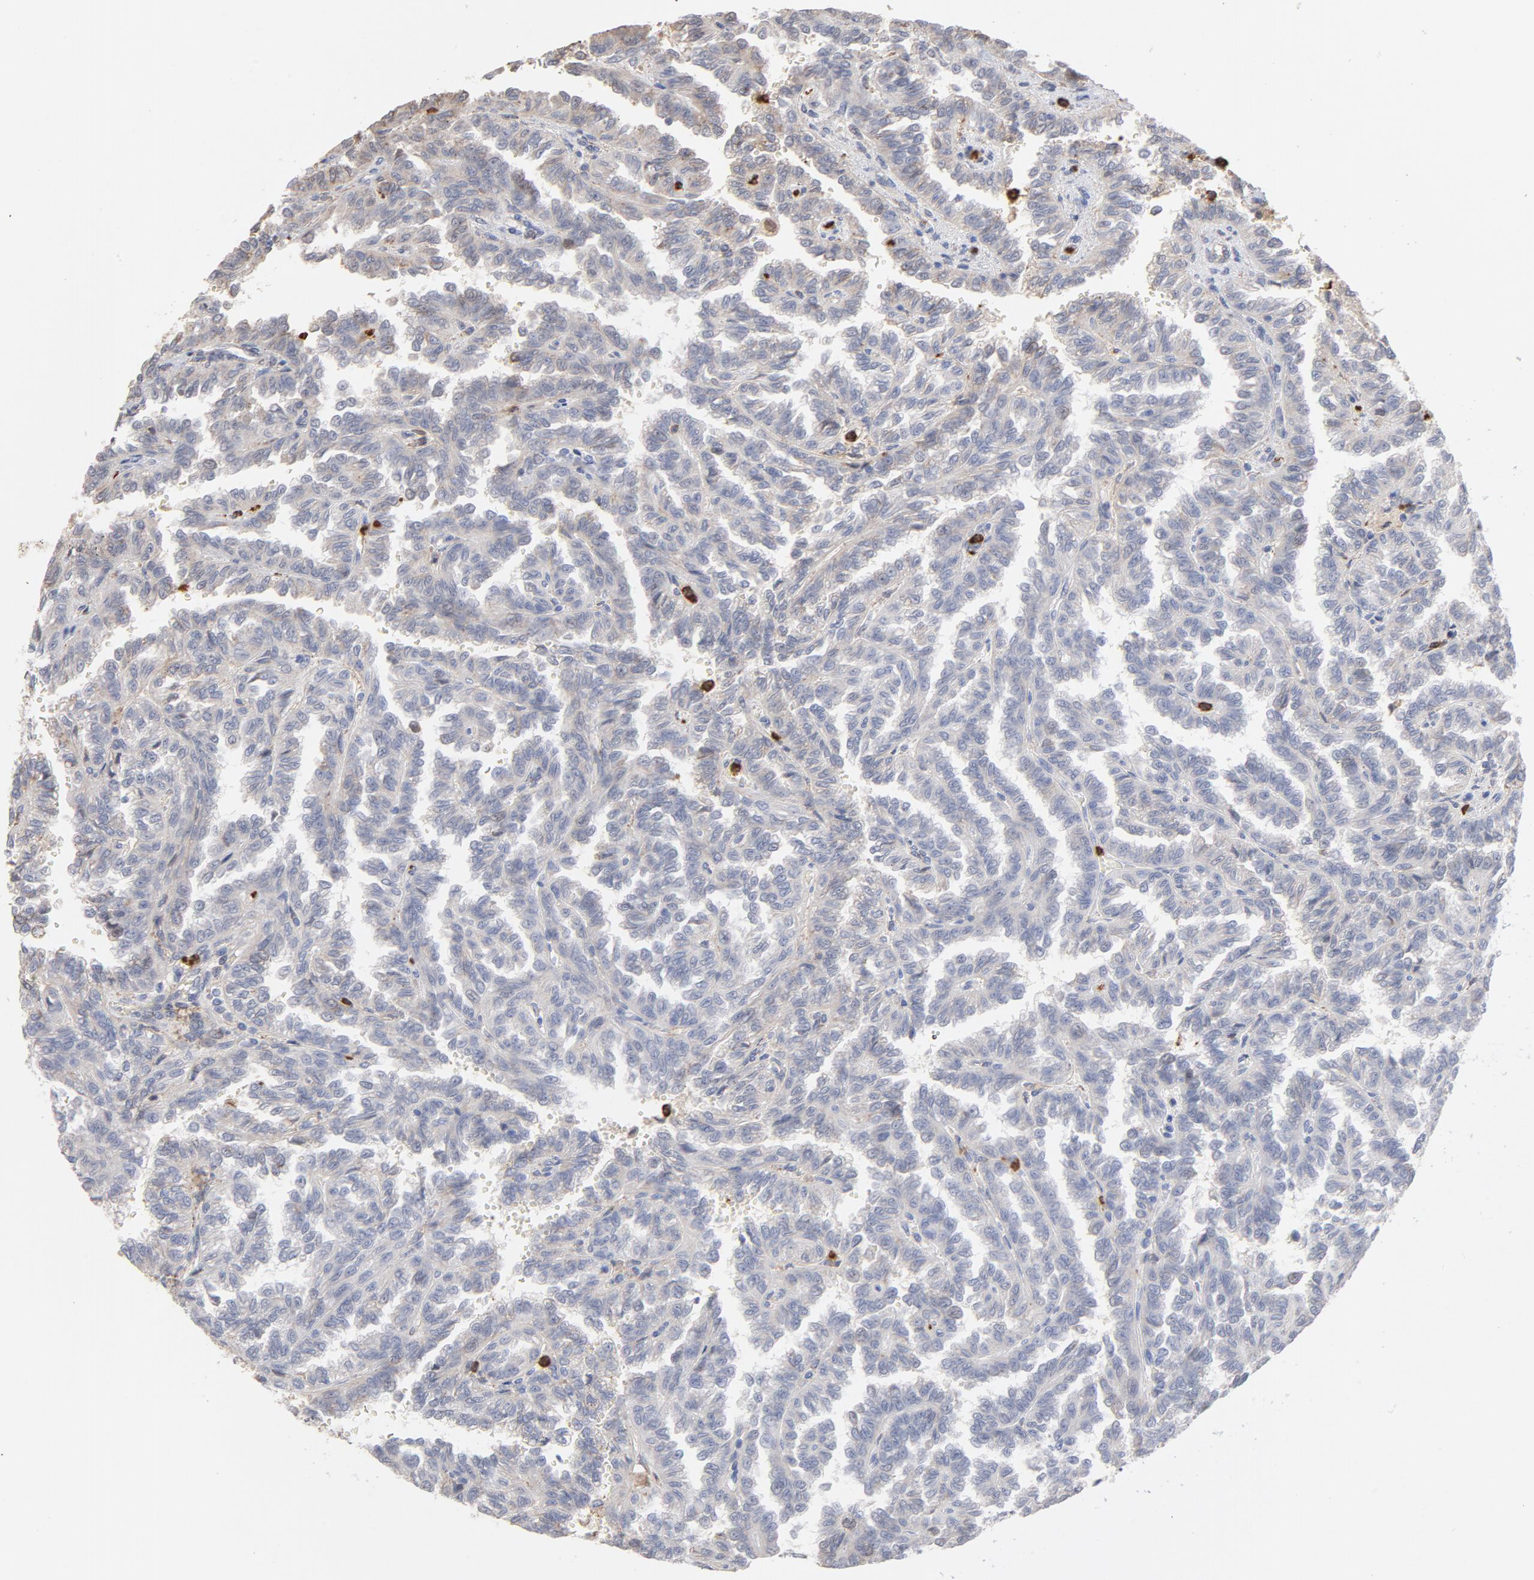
{"staining": {"intensity": "weak", "quantity": "25%-75%", "location": "cytoplasmic/membranous,nuclear"}, "tissue": "renal cancer", "cell_type": "Tumor cells", "image_type": "cancer", "snomed": [{"axis": "morphology", "description": "Inflammation, NOS"}, {"axis": "morphology", "description": "Adenocarcinoma, NOS"}, {"axis": "topography", "description": "Kidney"}], "caption": "About 25%-75% of tumor cells in human renal cancer demonstrate weak cytoplasmic/membranous and nuclear protein expression as visualized by brown immunohistochemical staining.", "gene": "PNMA1", "patient": {"sex": "male", "age": 68}}